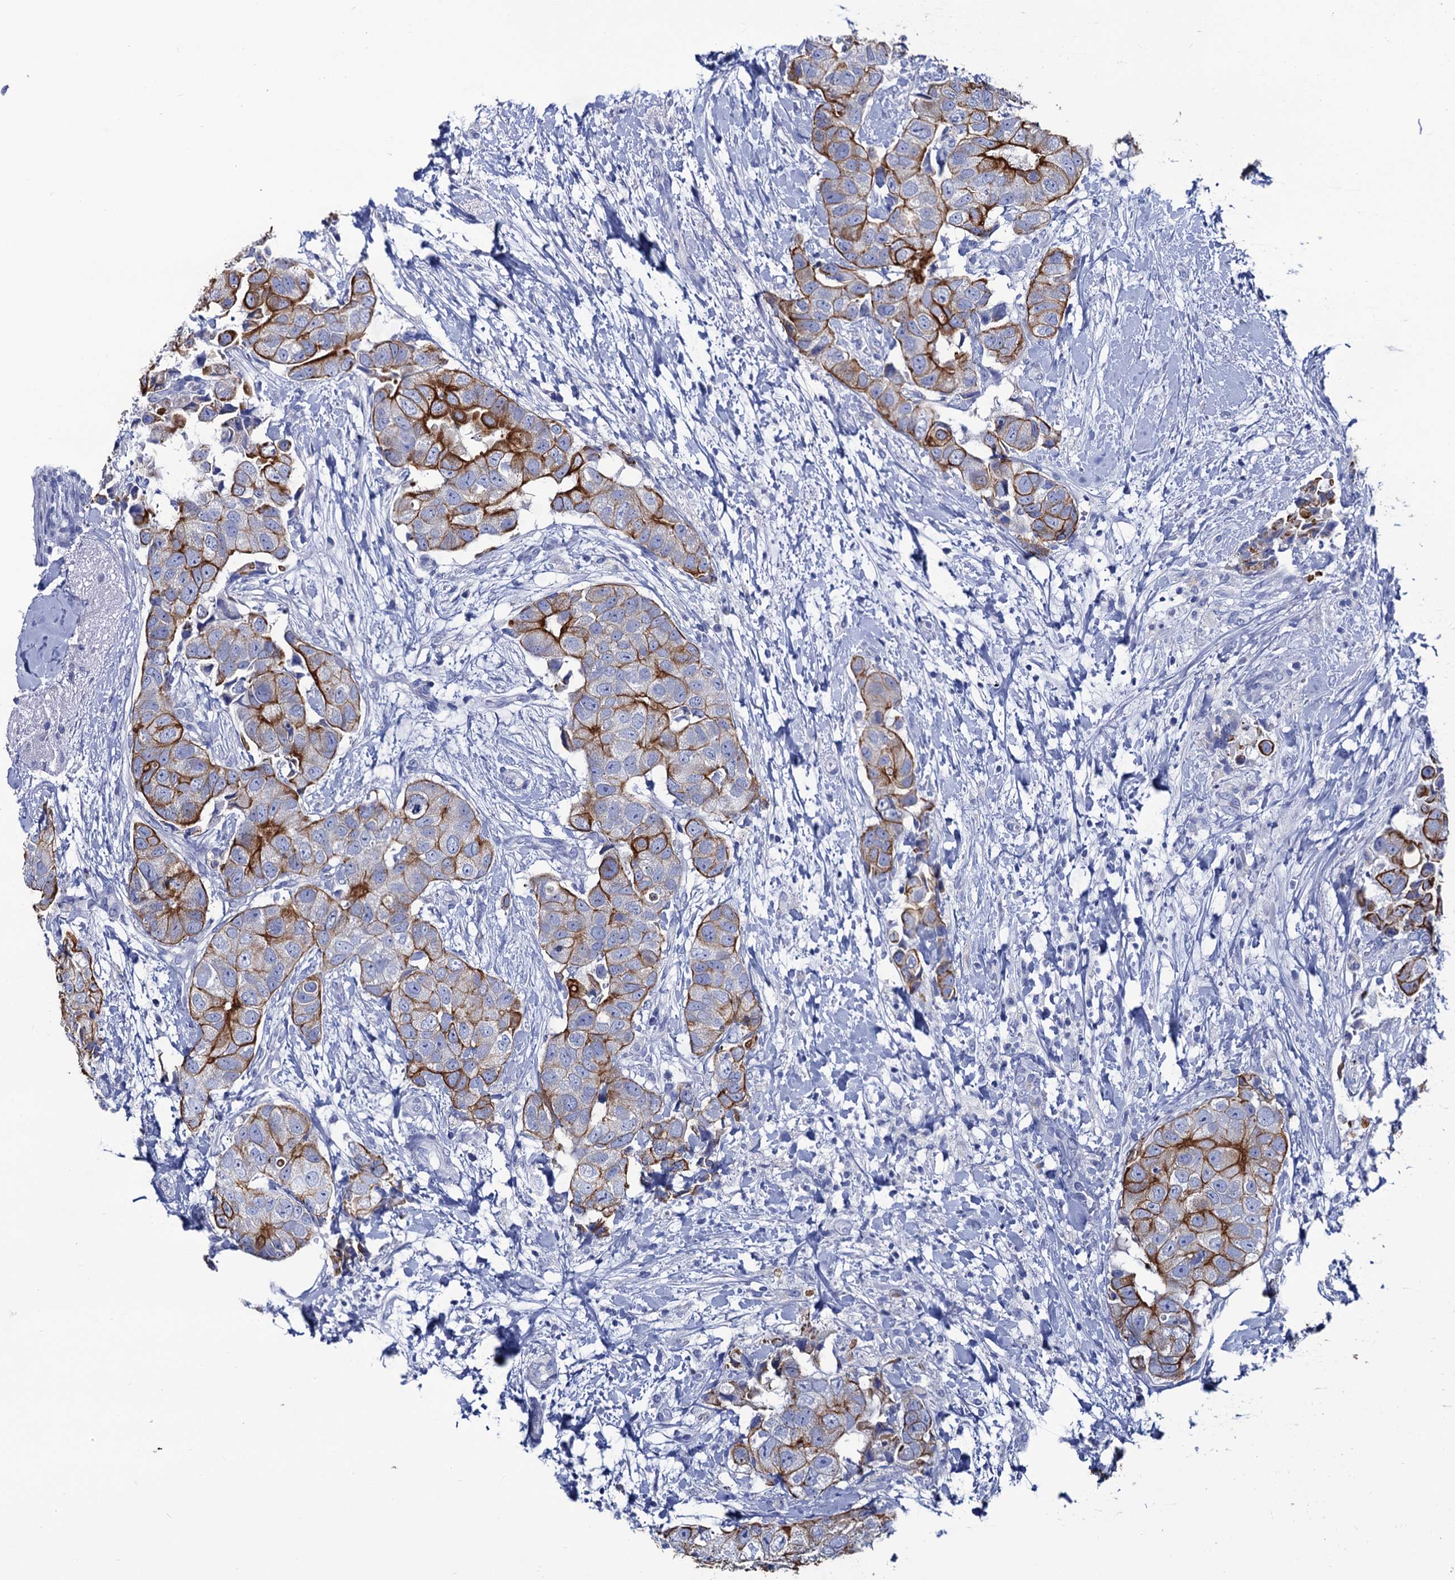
{"staining": {"intensity": "strong", "quantity": "25%-75%", "location": "cytoplasmic/membranous"}, "tissue": "breast cancer", "cell_type": "Tumor cells", "image_type": "cancer", "snomed": [{"axis": "morphology", "description": "Normal tissue, NOS"}, {"axis": "morphology", "description": "Duct carcinoma"}, {"axis": "topography", "description": "Breast"}], "caption": "Protein expression analysis of intraductal carcinoma (breast) displays strong cytoplasmic/membranous expression in approximately 25%-75% of tumor cells. Immunohistochemistry (ihc) stains the protein of interest in brown and the nuclei are stained blue.", "gene": "RAB3IP", "patient": {"sex": "female", "age": 62}}